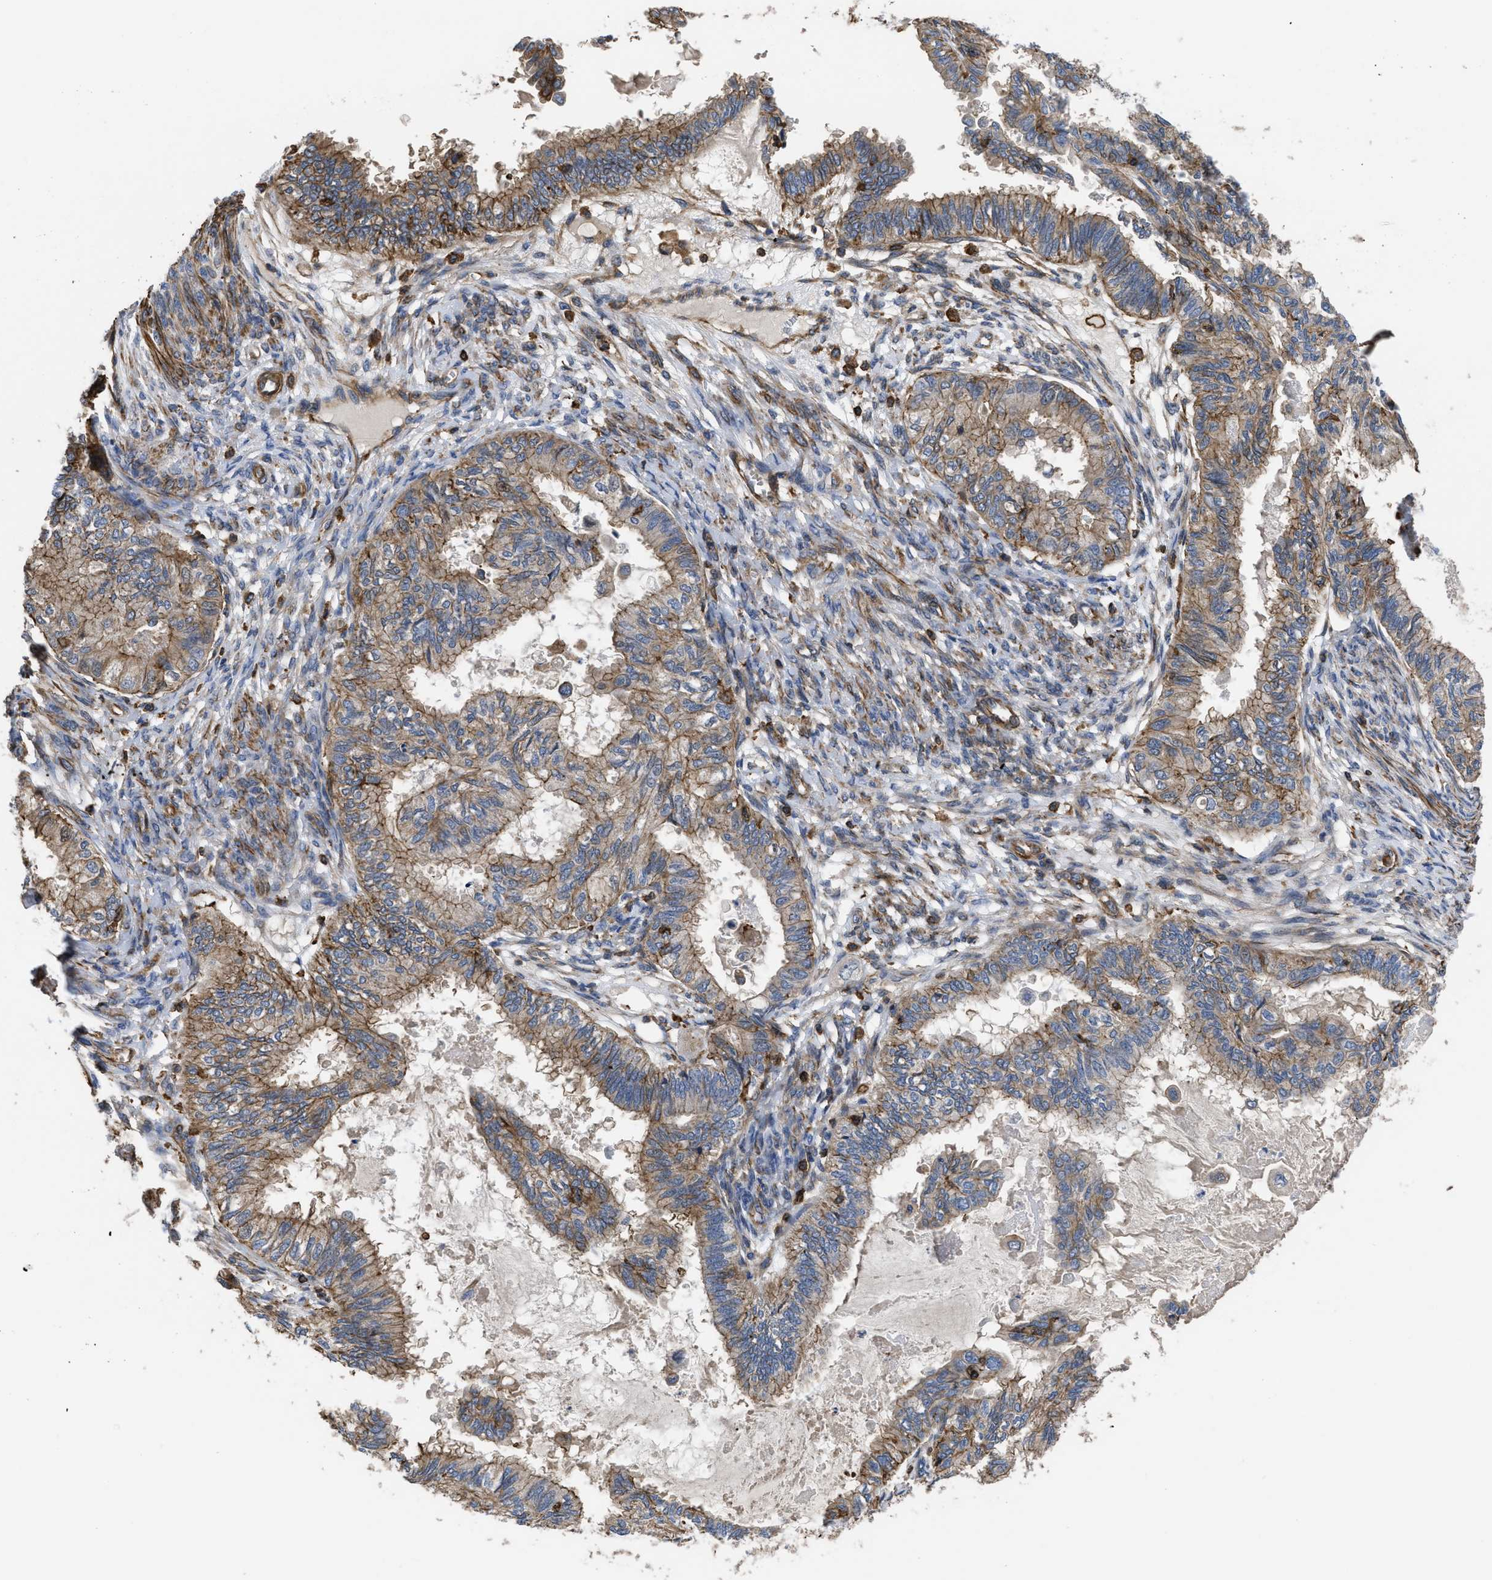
{"staining": {"intensity": "moderate", "quantity": ">75%", "location": "cytoplasmic/membranous"}, "tissue": "cervical cancer", "cell_type": "Tumor cells", "image_type": "cancer", "snomed": [{"axis": "morphology", "description": "Normal tissue, NOS"}, {"axis": "morphology", "description": "Adenocarcinoma, NOS"}, {"axis": "topography", "description": "Cervix"}, {"axis": "topography", "description": "Endometrium"}], "caption": "About >75% of tumor cells in human cervical cancer show moderate cytoplasmic/membranous protein expression as visualized by brown immunohistochemical staining.", "gene": "SCUBE2", "patient": {"sex": "female", "age": 86}}